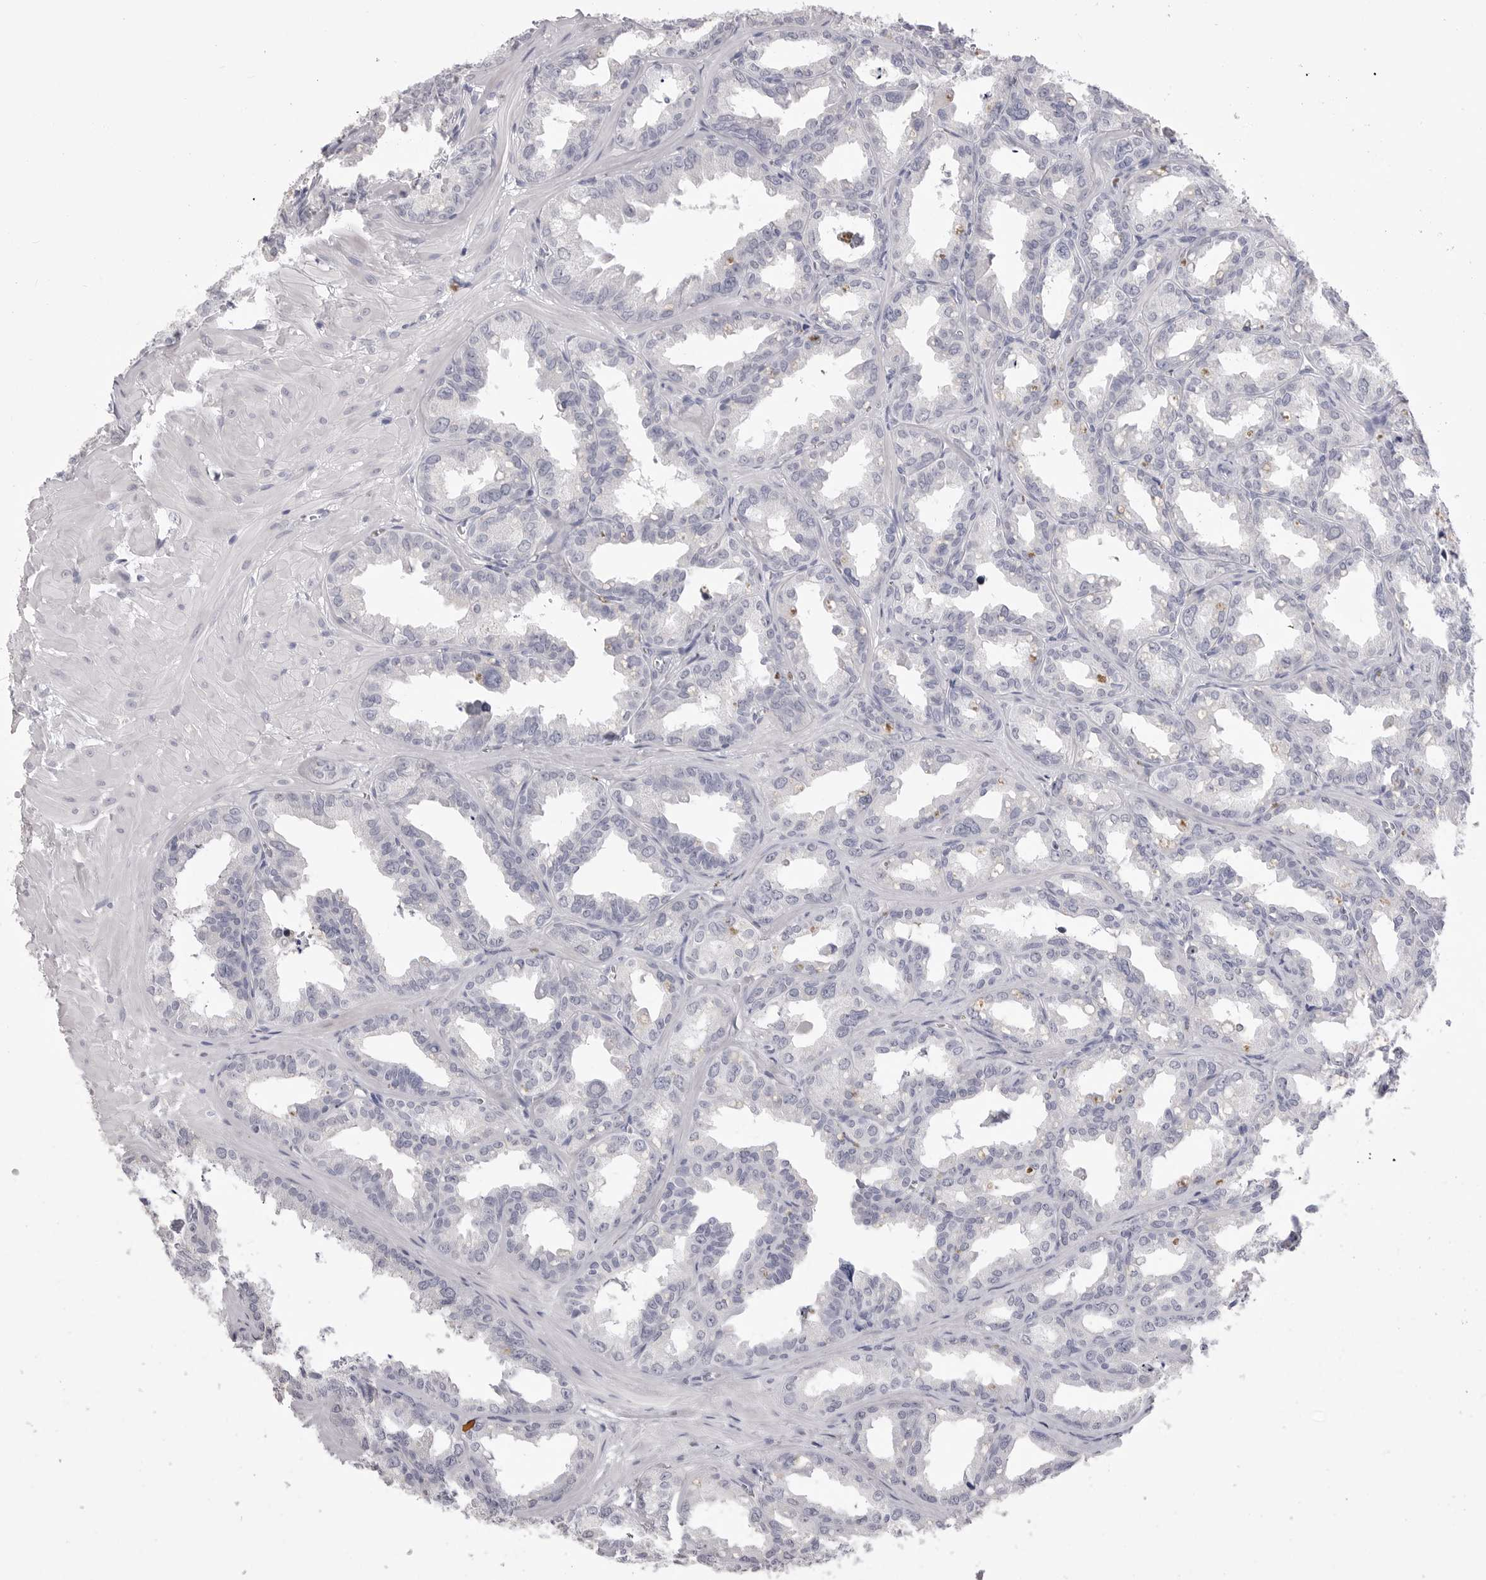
{"staining": {"intensity": "negative", "quantity": "none", "location": "none"}, "tissue": "seminal vesicle", "cell_type": "Glandular cells", "image_type": "normal", "snomed": [{"axis": "morphology", "description": "Normal tissue, NOS"}, {"axis": "topography", "description": "Prostate"}, {"axis": "topography", "description": "Seminal veicle"}], "caption": "DAB (3,3'-diaminobenzidine) immunohistochemical staining of normal human seminal vesicle shows no significant staining in glandular cells.", "gene": "CPB1", "patient": {"sex": "male", "age": 51}}